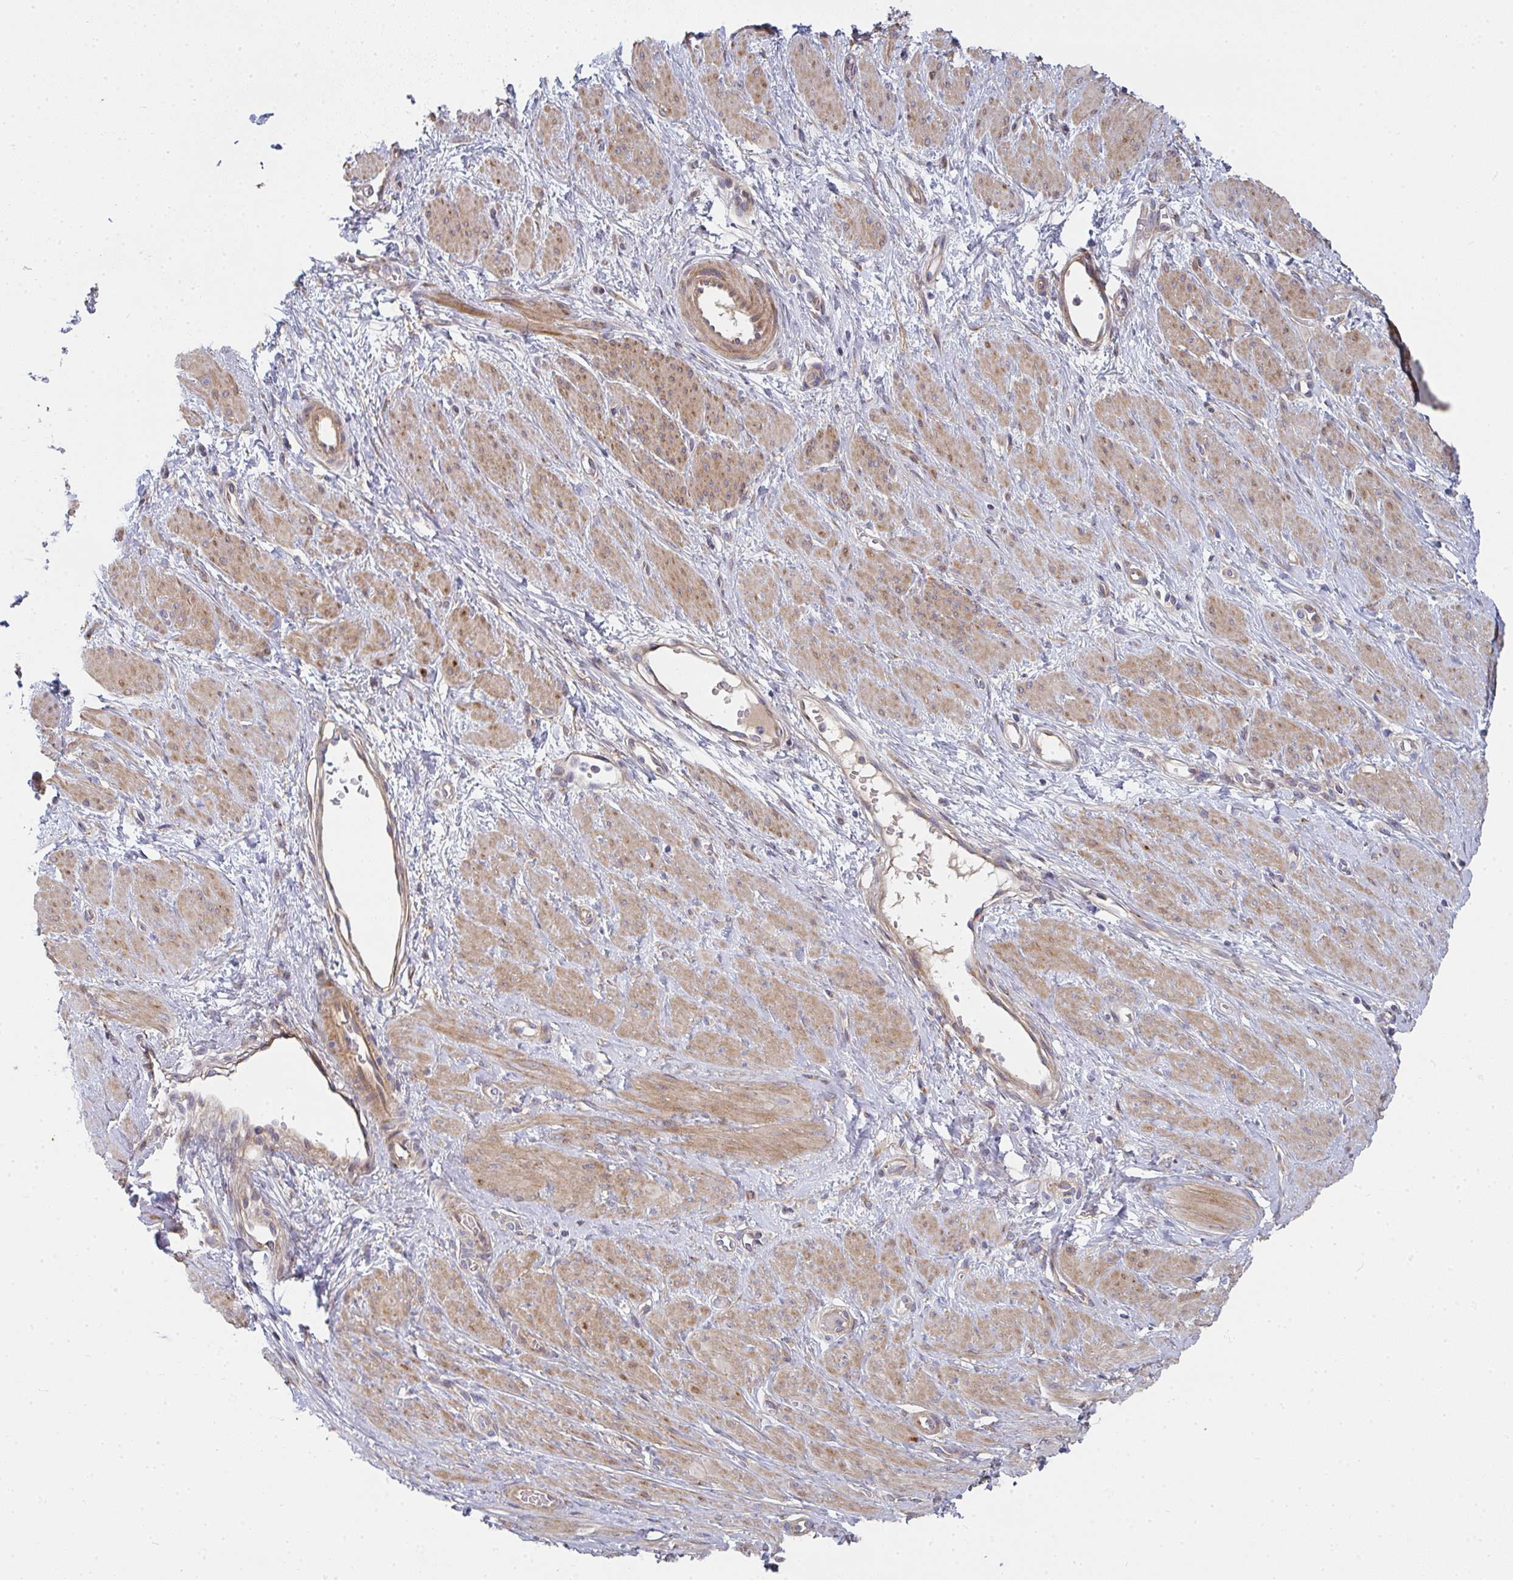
{"staining": {"intensity": "moderate", "quantity": "25%-75%", "location": "cytoplasmic/membranous"}, "tissue": "smooth muscle", "cell_type": "Smooth muscle cells", "image_type": "normal", "snomed": [{"axis": "morphology", "description": "Normal tissue, NOS"}, {"axis": "topography", "description": "Smooth muscle"}, {"axis": "topography", "description": "Uterus"}], "caption": "Immunohistochemistry (IHC) histopathology image of benign smooth muscle: smooth muscle stained using immunohistochemistry demonstrates medium levels of moderate protein expression localized specifically in the cytoplasmic/membranous of smooth muscle cells, appearing as a cytoplasmic/membranous brown color.", "gene": "RHEBL1", "patient": {"sex": "female", "age": 39}}